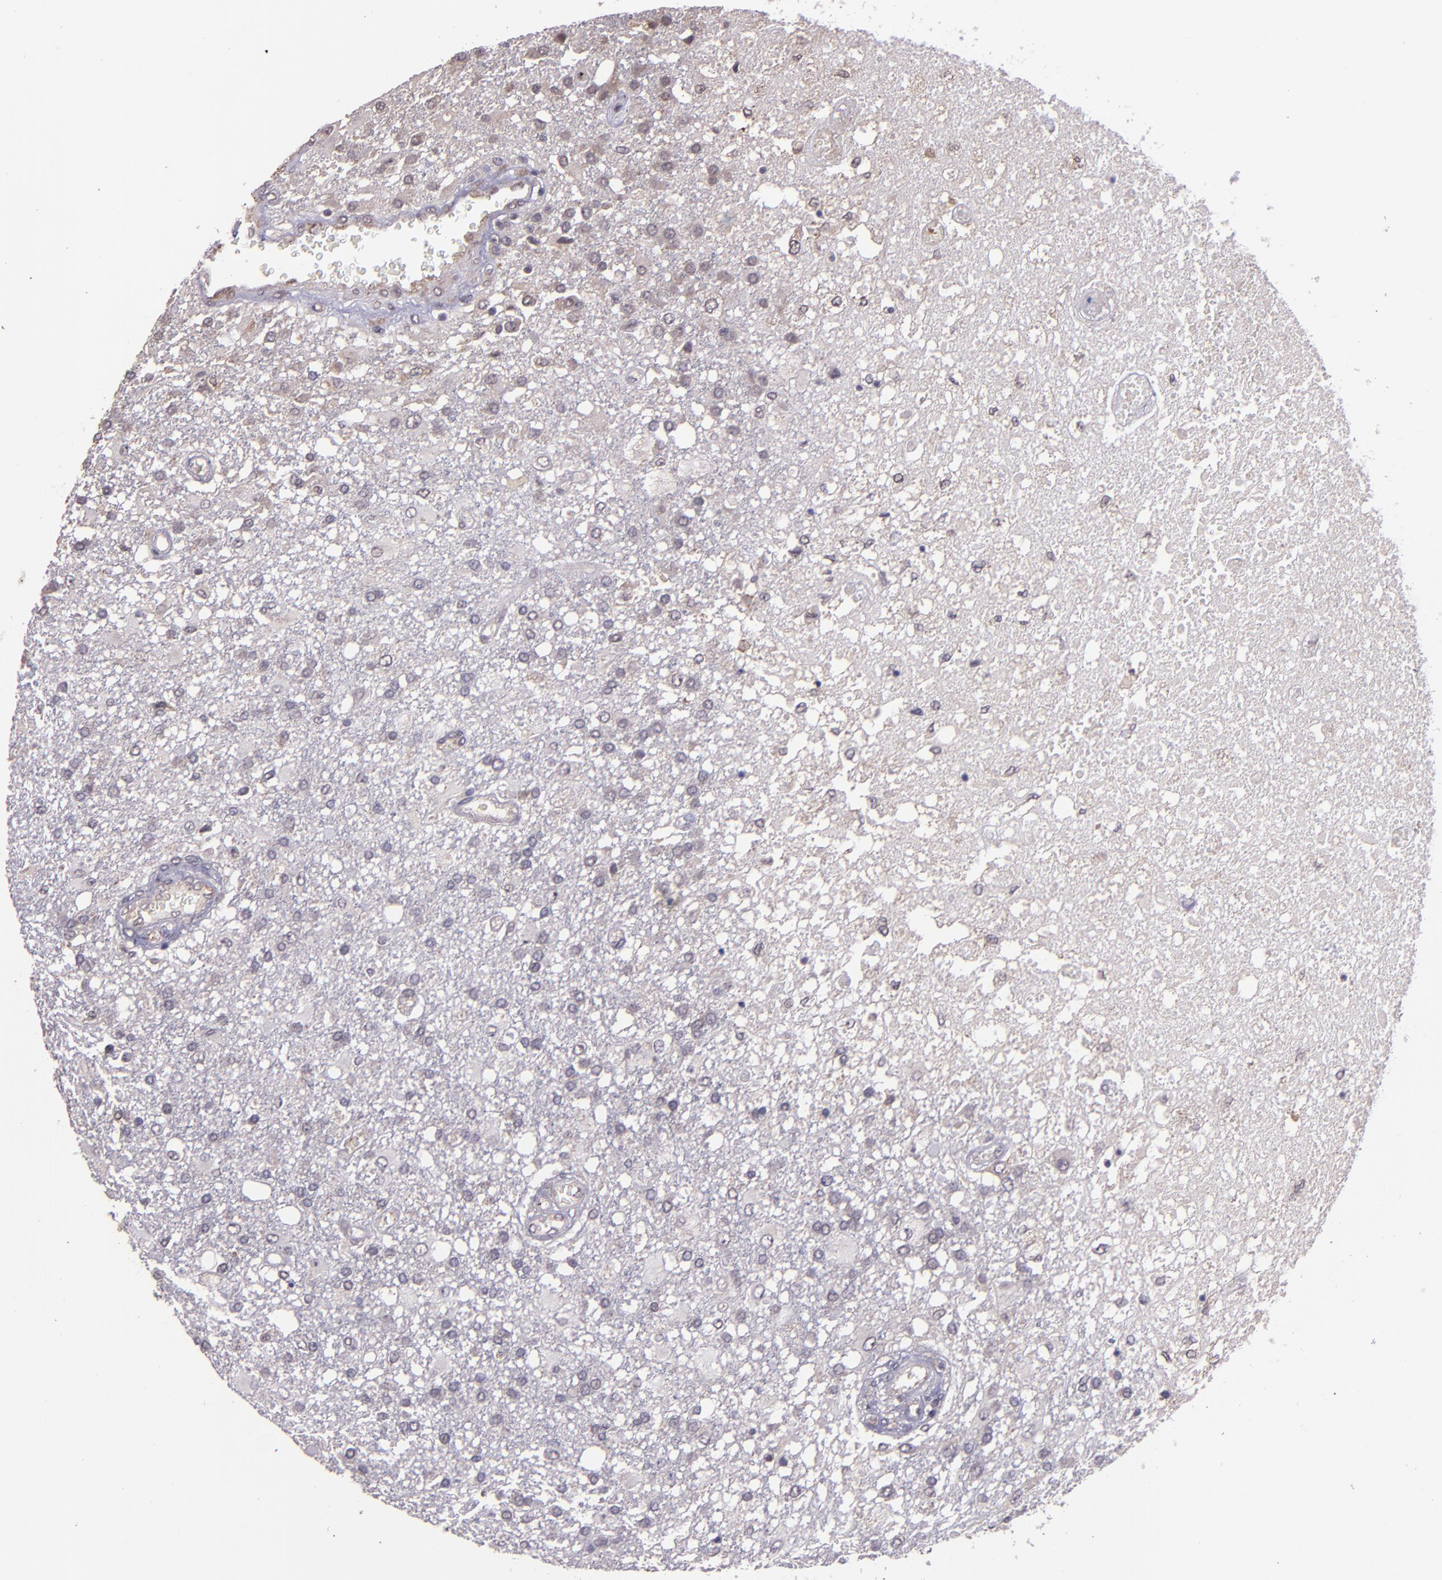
{"staining": {"intensity": "negative", "quantity": "none", "location": "none"}, "tissue": "glioma", "cell_type": "Tumor cells", "image_type": "cancer", "snomed": [{"axis": "morphology", "description": "Glioma, malignant, High grade"}, {"axis": "topography", "description": "Cerebral cortex"}], "caption": "Tumor cells are negative for protein expression in human malignant glioma (high-grade).", "gene": "TAF7L", "patient": {"sex": "male", "age": 79}}